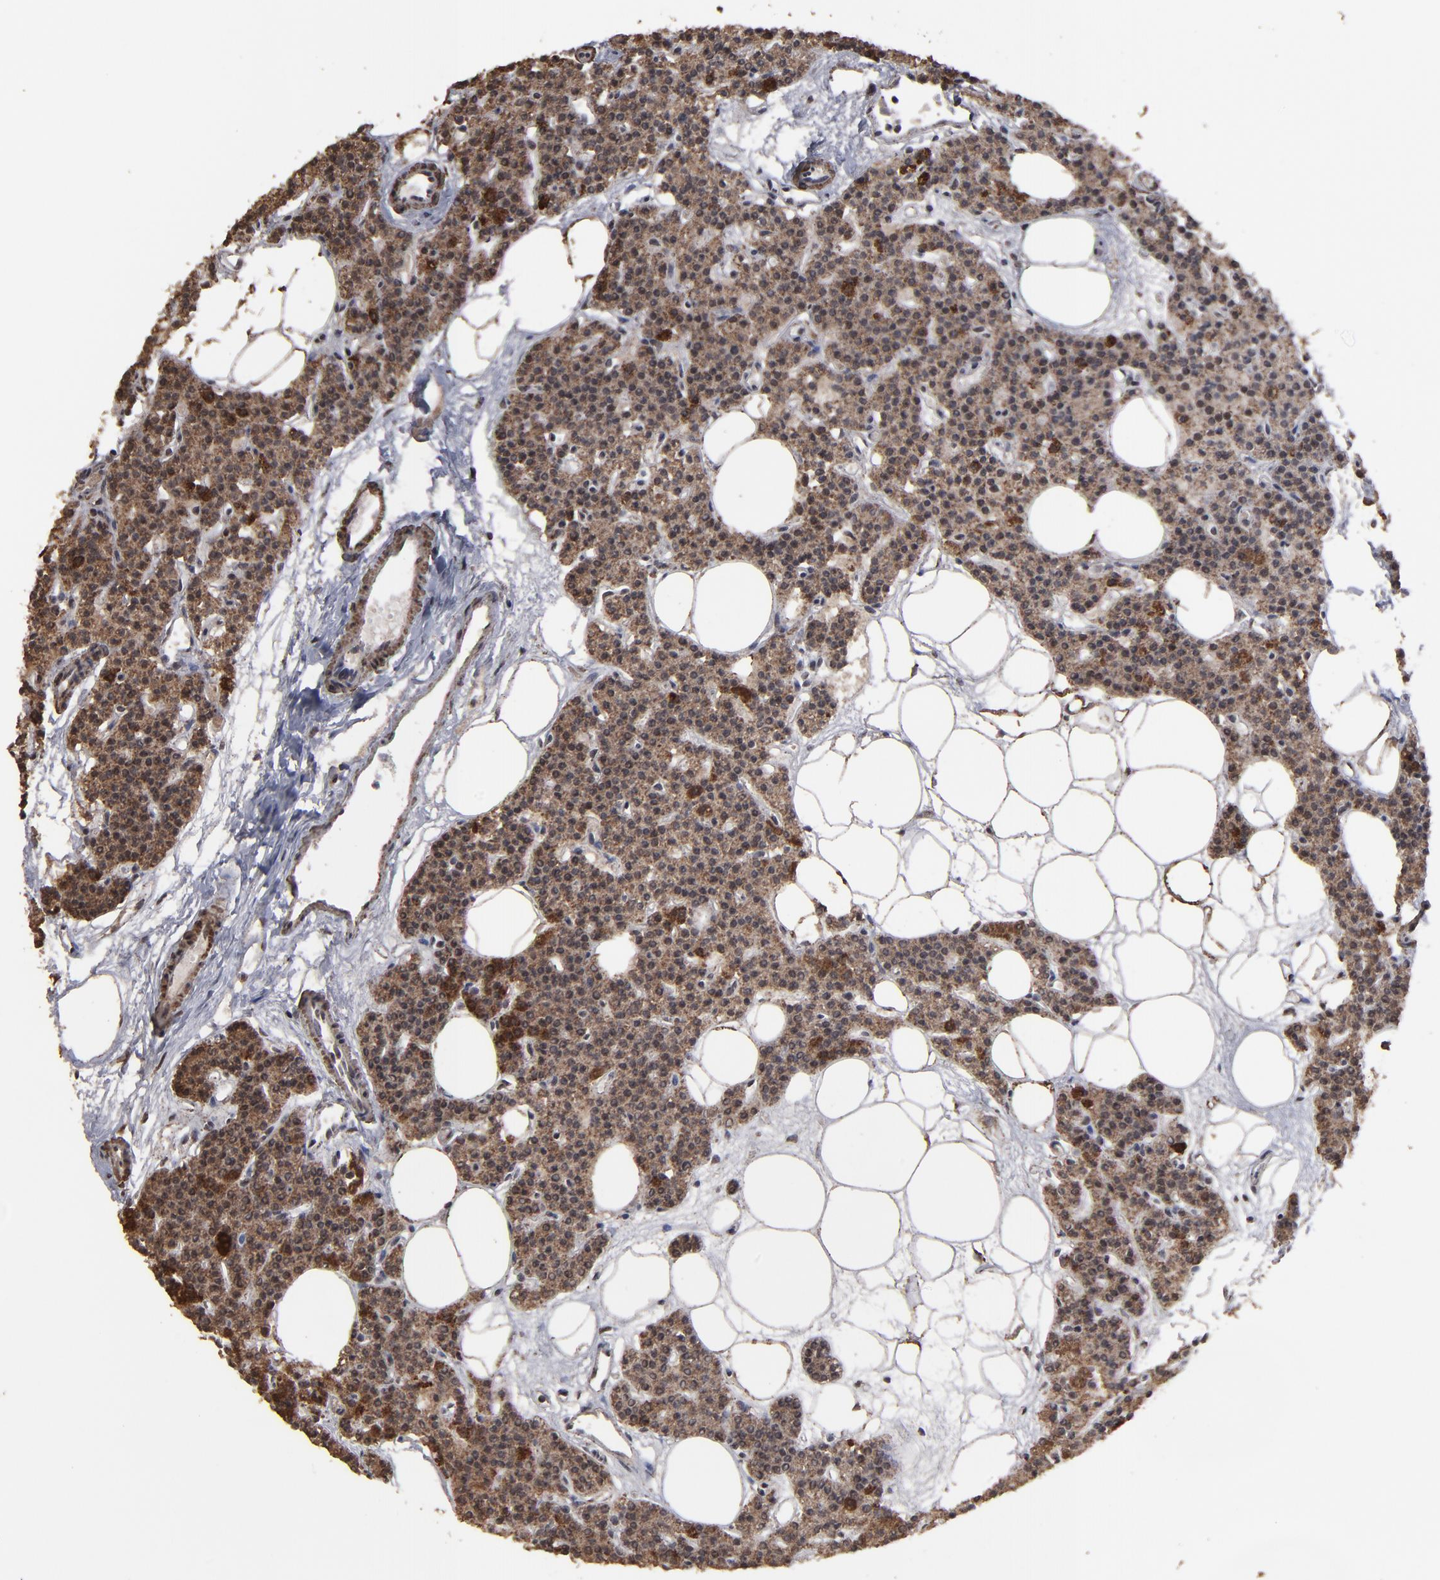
{"staining": {"intensity": "strong", "quantity": ">75%", "location": "cytoplasmic/membranous"}, "tissue": "parathyroid gland", "cell_type": "Glandular cells", "image_type": "normal", "snomed": [{"axis": "morphology", "description": "Normal tissue, NOS"}, {"axis": "topography", "description": "Parathyroid gland"}], "caption": "Protein expression analysis of unremarkable parathyroid gland demonstrates strong cytoplasmic/membranous positivity in approximately >75% of glandular cells.", "gene": "BNIP3", "patient": {"sex": "male", "age": 24}}